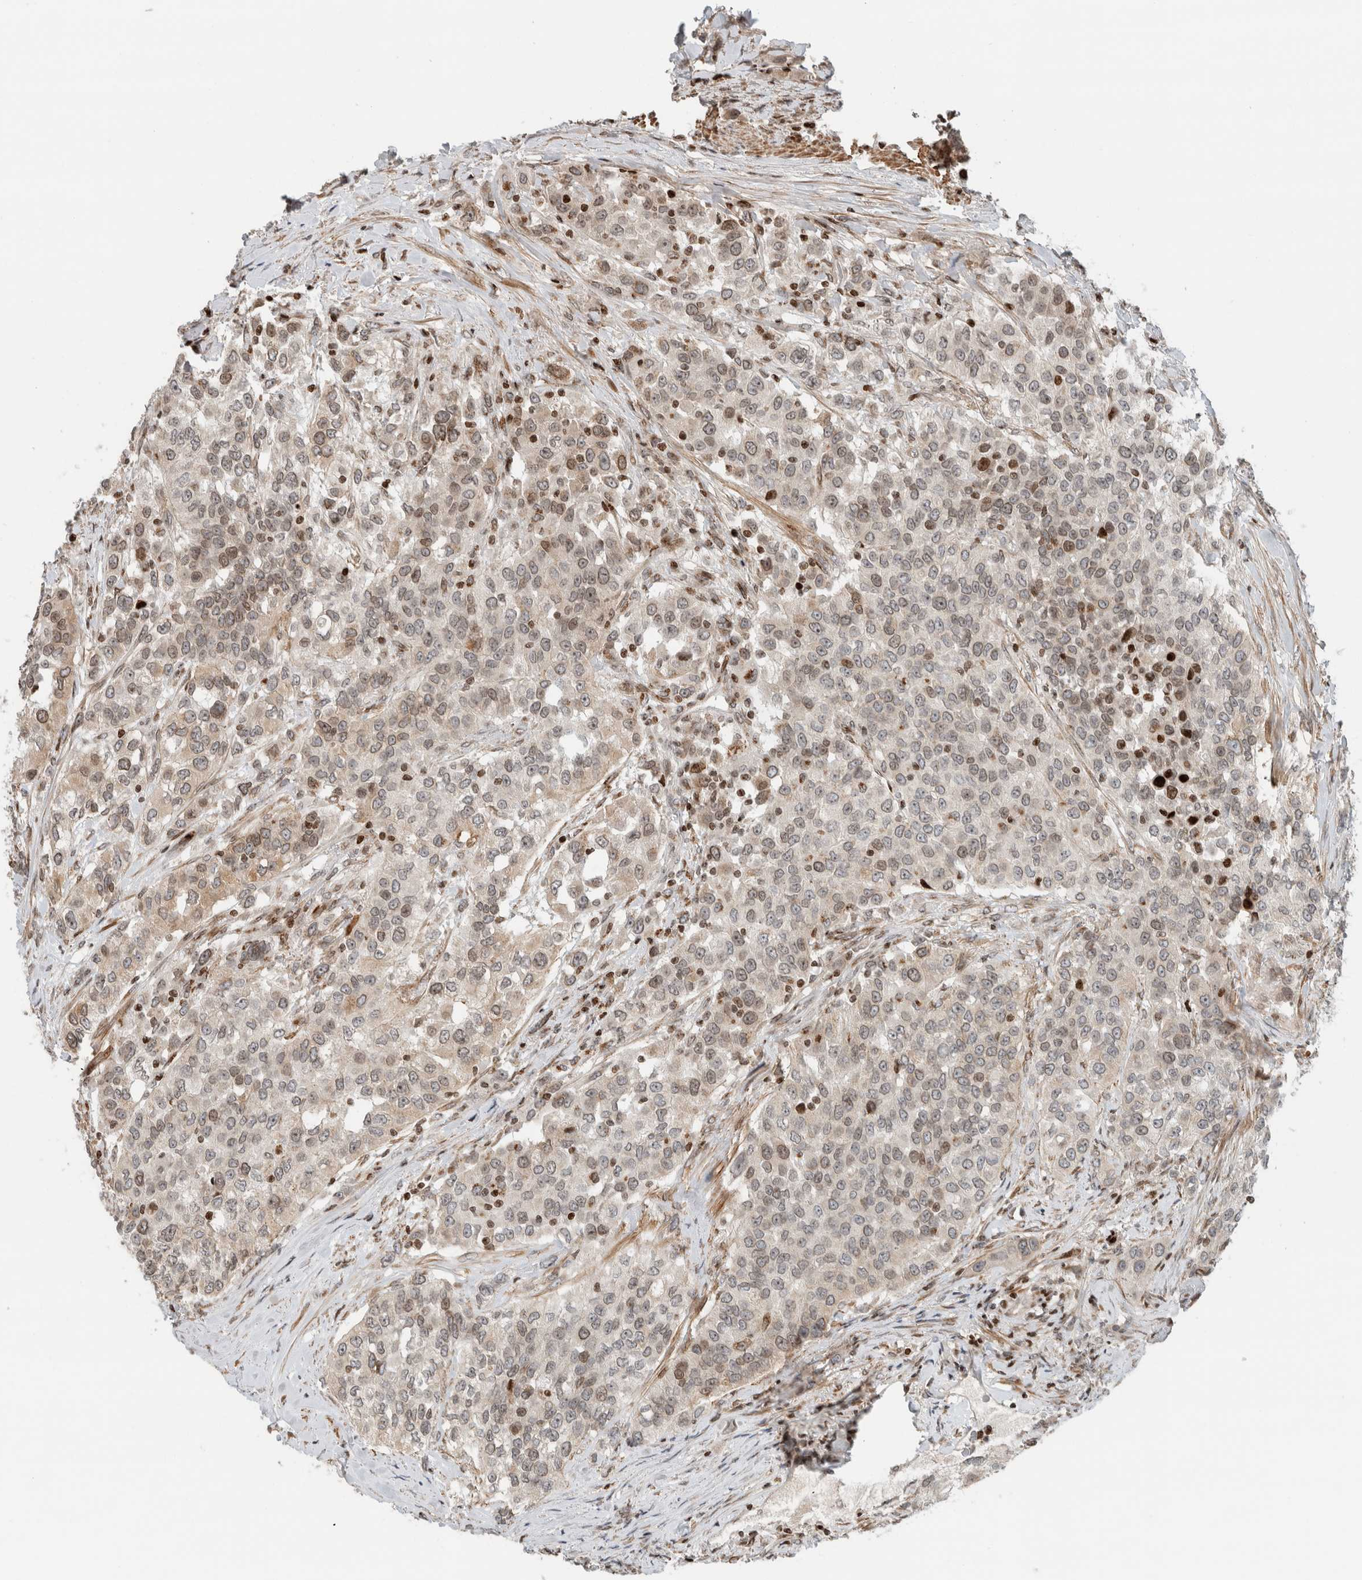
{"staining": {"intensity": "weak", "quantity": ">75%", "location": "nuclear"}, "tissue": "urothelial cancer", "cell_type": "Tumor cells", "image_type": "cancer", "snomed": [{"axis": "morphology", "description": "Urothelial carcinoma, High grade"}, {"axis": "topography", "description": "Urinary bladder"}], "caption": "Urothelial carcinoma (high-grade) stained with a brown dye shows weak nuclear positive expression in approximately >75% of tumor cells.", "gene": "GINS4", "patient": {"sex": "female", "age": 80}}